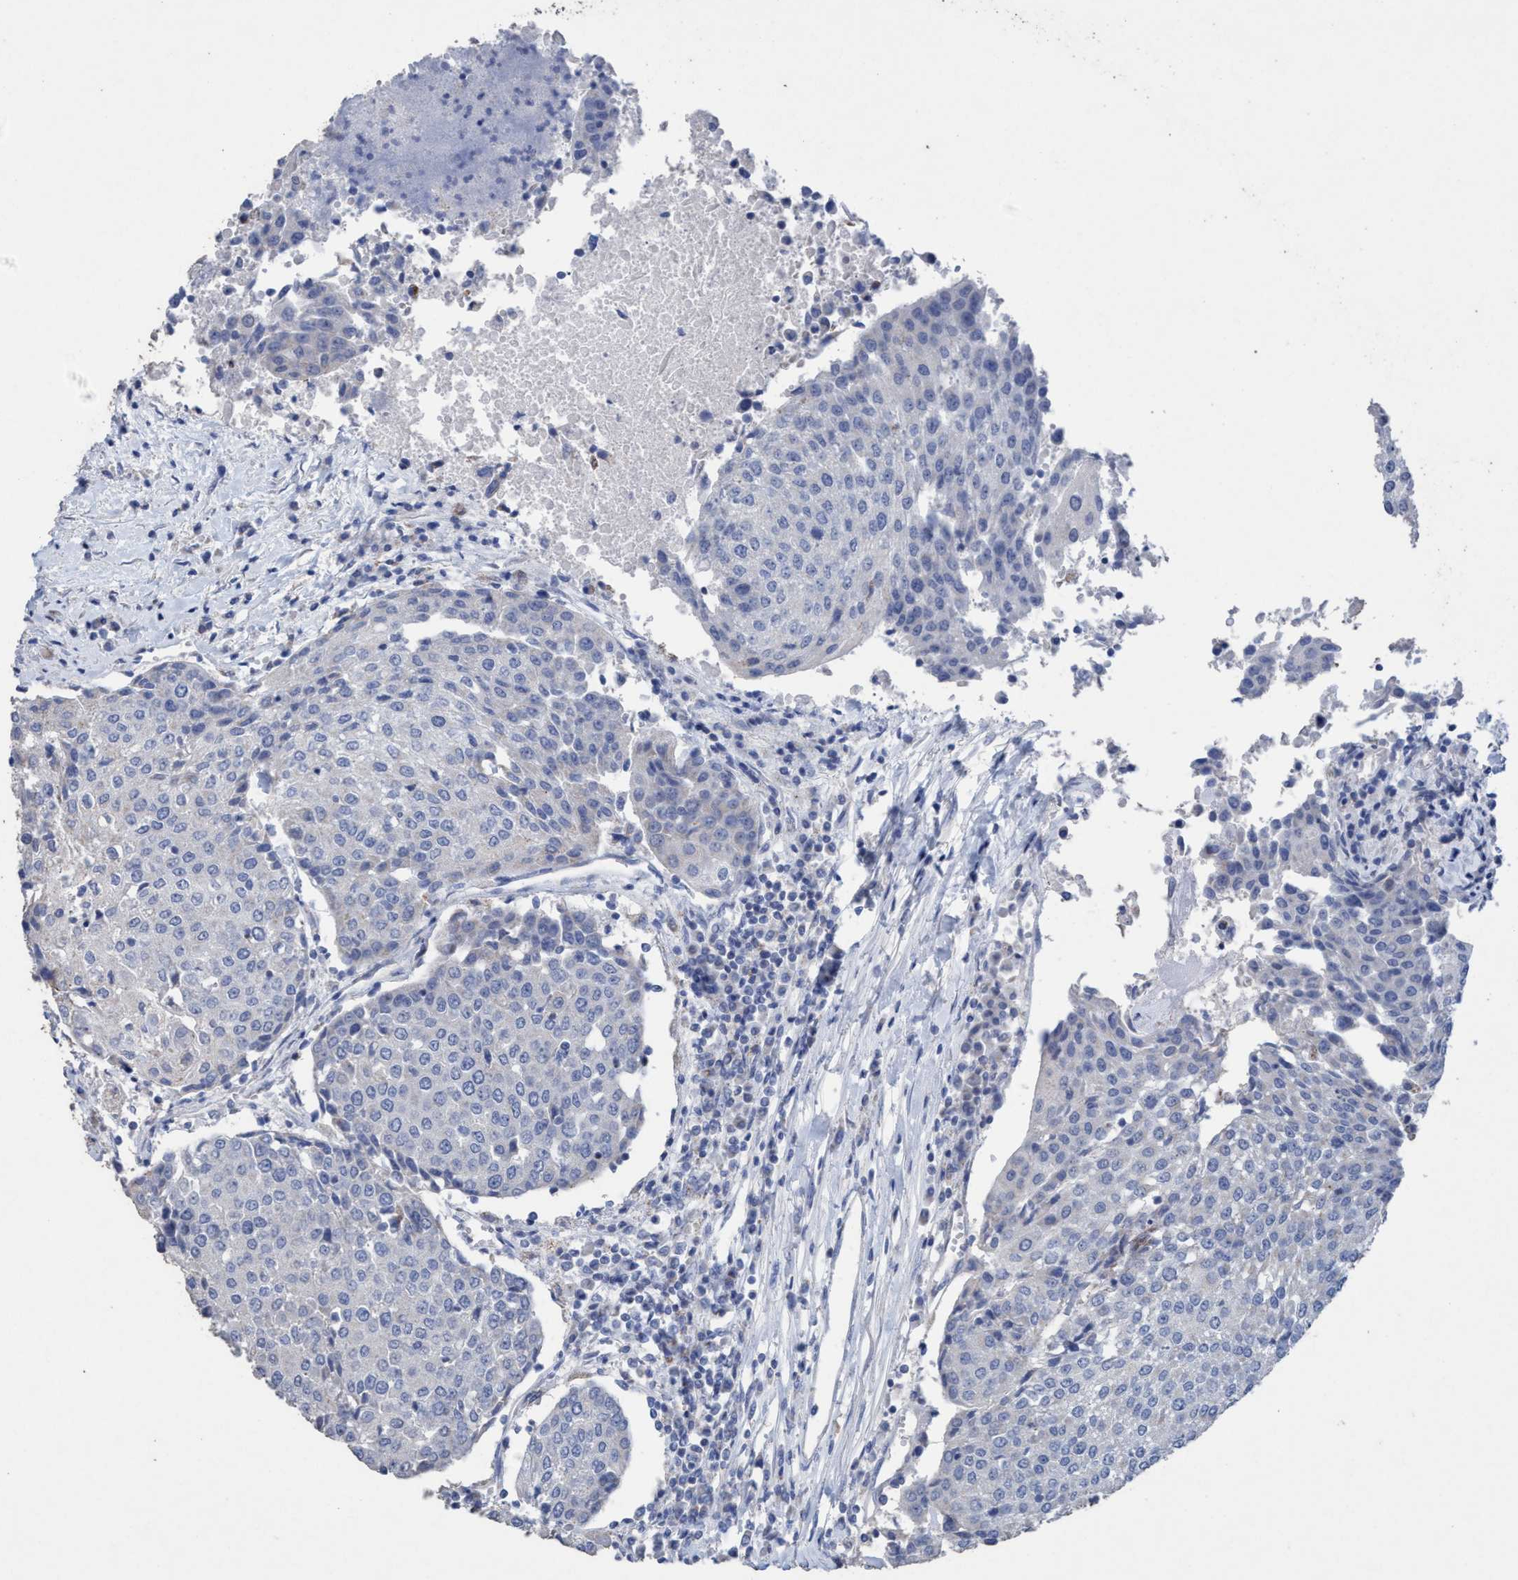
{"staining": {"intensity": "negative", "quantity": "none", "location": "none"}, "tissue": "urothelial cancer", "cell_type": "Tumor cells", "image_type": "cancer", "snomed": [{"axis": "morphology", "description": "Urothelial carcinoma, High grade"}, {"axis": "topography", "description": "Urinary bladder"}], "caption": "Immunohistochemistry of human urothelial carcinoma (high-grade) reveals no staining in tumor cells.", "gene": "RSAD1", "patient": {"sex": "female", "age": 85}}